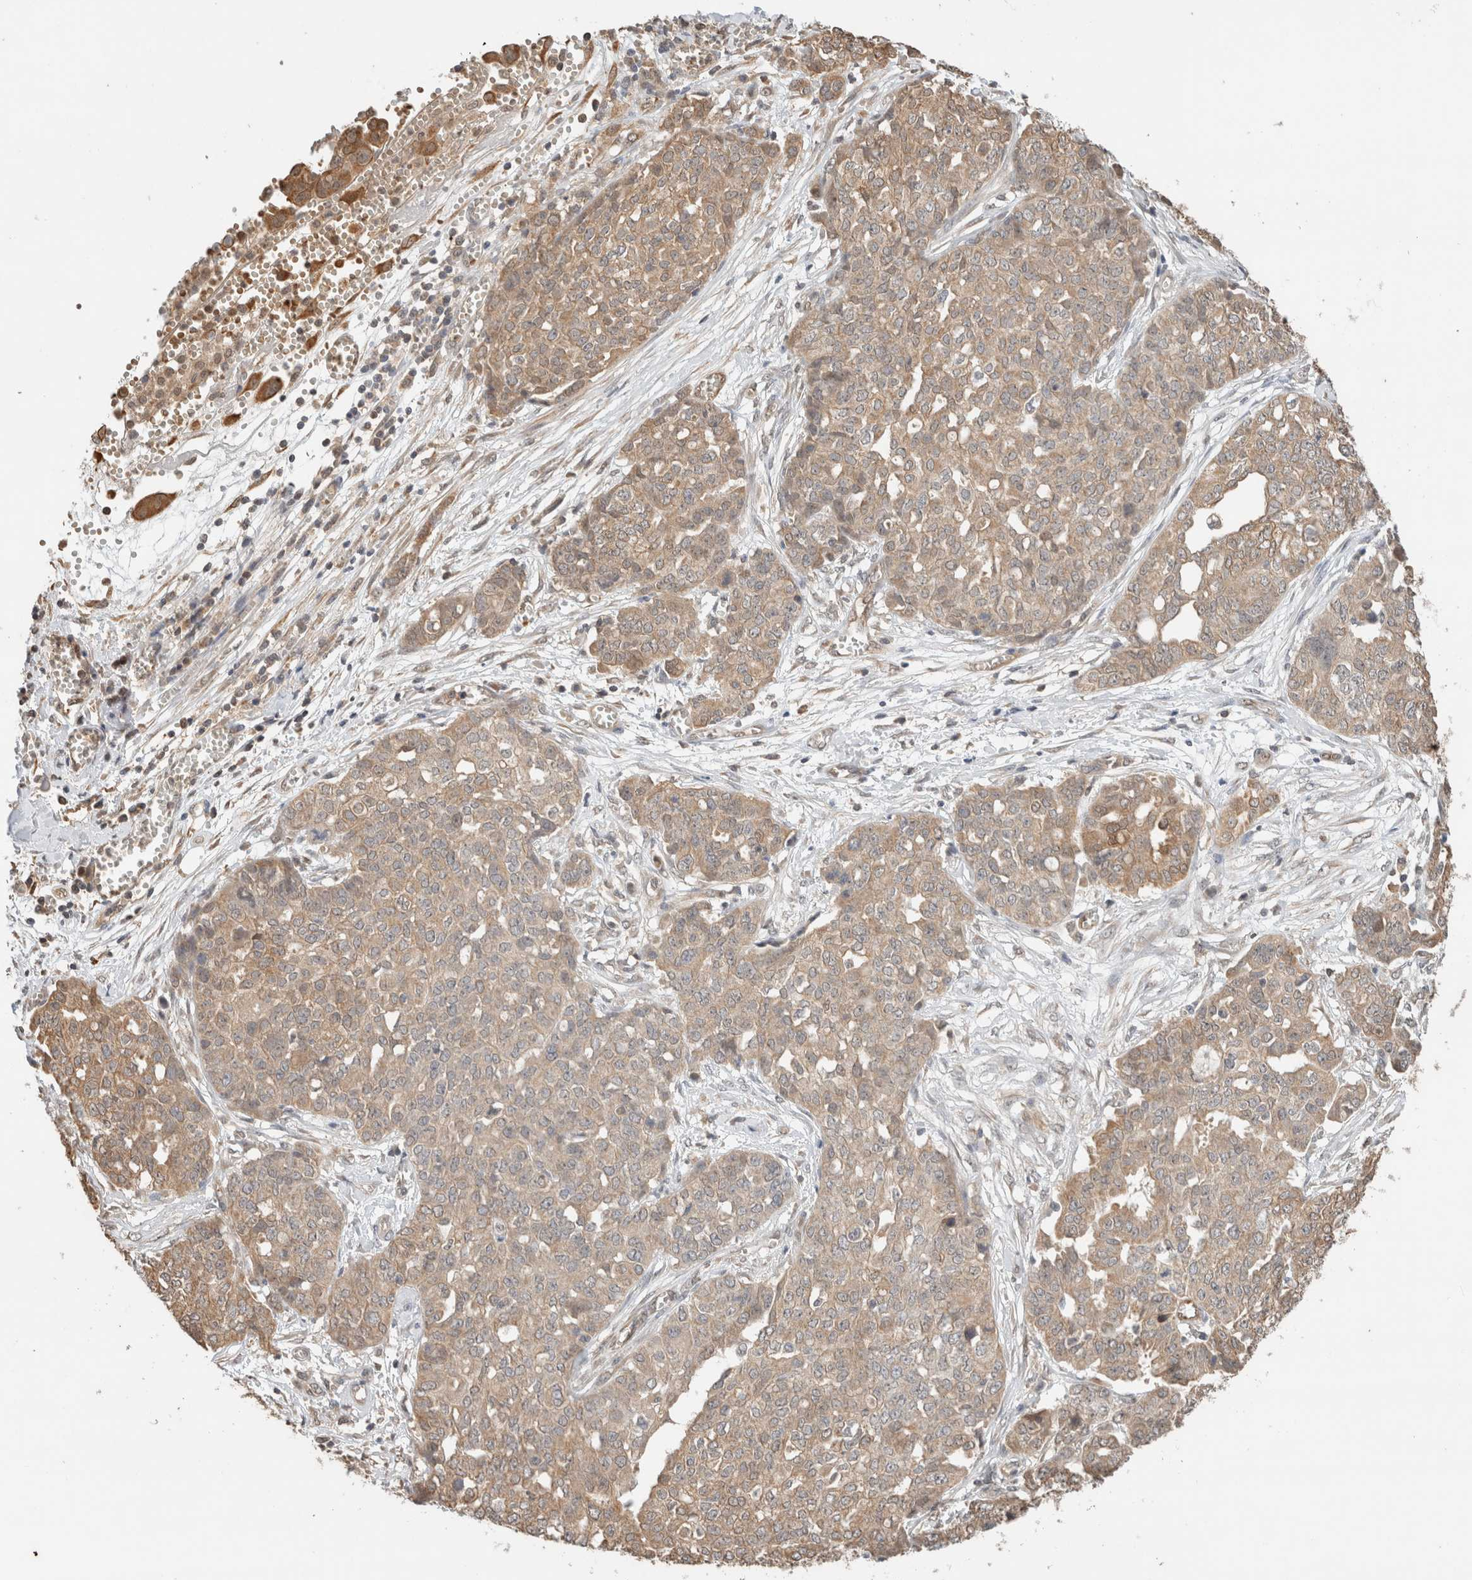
{"staining": {"intensity": "moderate", "quantity": ">75%", "location": "cytoplasmic/membranous"}, "tissue": "ovarian cancer", "cell_type": "Tumor cells", "image_type": "cancer", "snomed": [{"axis": "morphology", "description": "Cystadenocarcinoma, serous, NOS"}, {"axis": "topography", "description": "Soft tissue"}, {"axis": "topography", "description": "Ovary"}], "caption": "The histopathology image shows immunohistochemical staining of ovarian cancer. There is moderate cytoplasmic/membranous positivity is appreciated in about >75% of tumor cells. (IHC, brightfield microscopy, high magnification).", "gene": "CA13", "patient": {"sex": "female", "age": 57}}